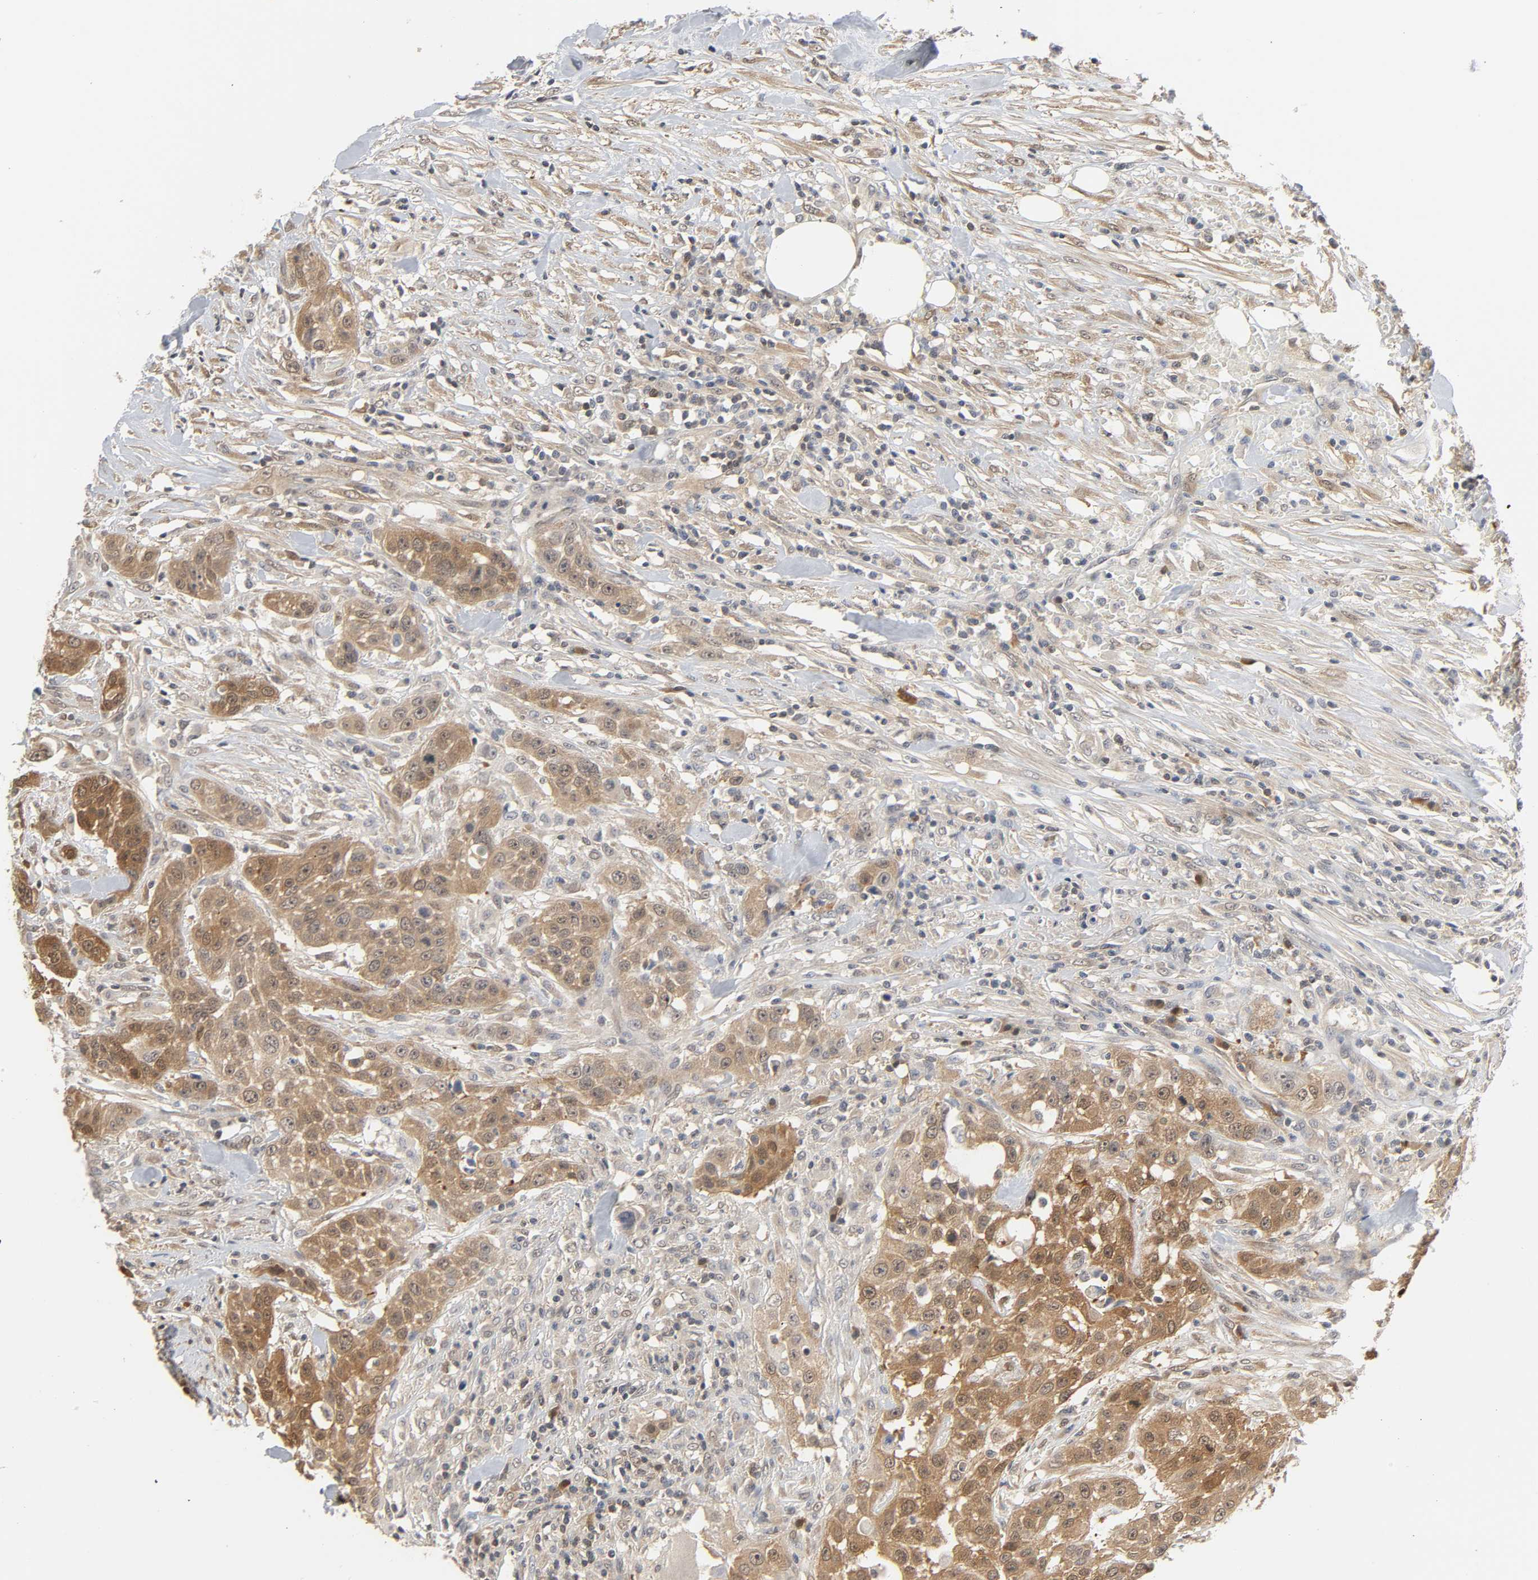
{"staining": {"intensity": "moderate", "quantity": ">75%", "location": "cytoplasmic/membranous"}, "tissue": "urothelial cancer", "cell_type": "Tumor cells", "image_type": "cancer", "snomed": [{"axis": "morphology", "description": "Urothelial carcinoma, High grade"}, {"axis": "topography", "description": "Urinary bladder"}], "caption": "Immunohistochemistry image of human urothelial carcinoma (high-grade) stained for a protein (brown), which reveals medium levels of moderate cytoplasmic/membranous staining in approximately >75% of tumor cells.", "gene": "MIF", "patient": {"sex": "male", "age": 74}}